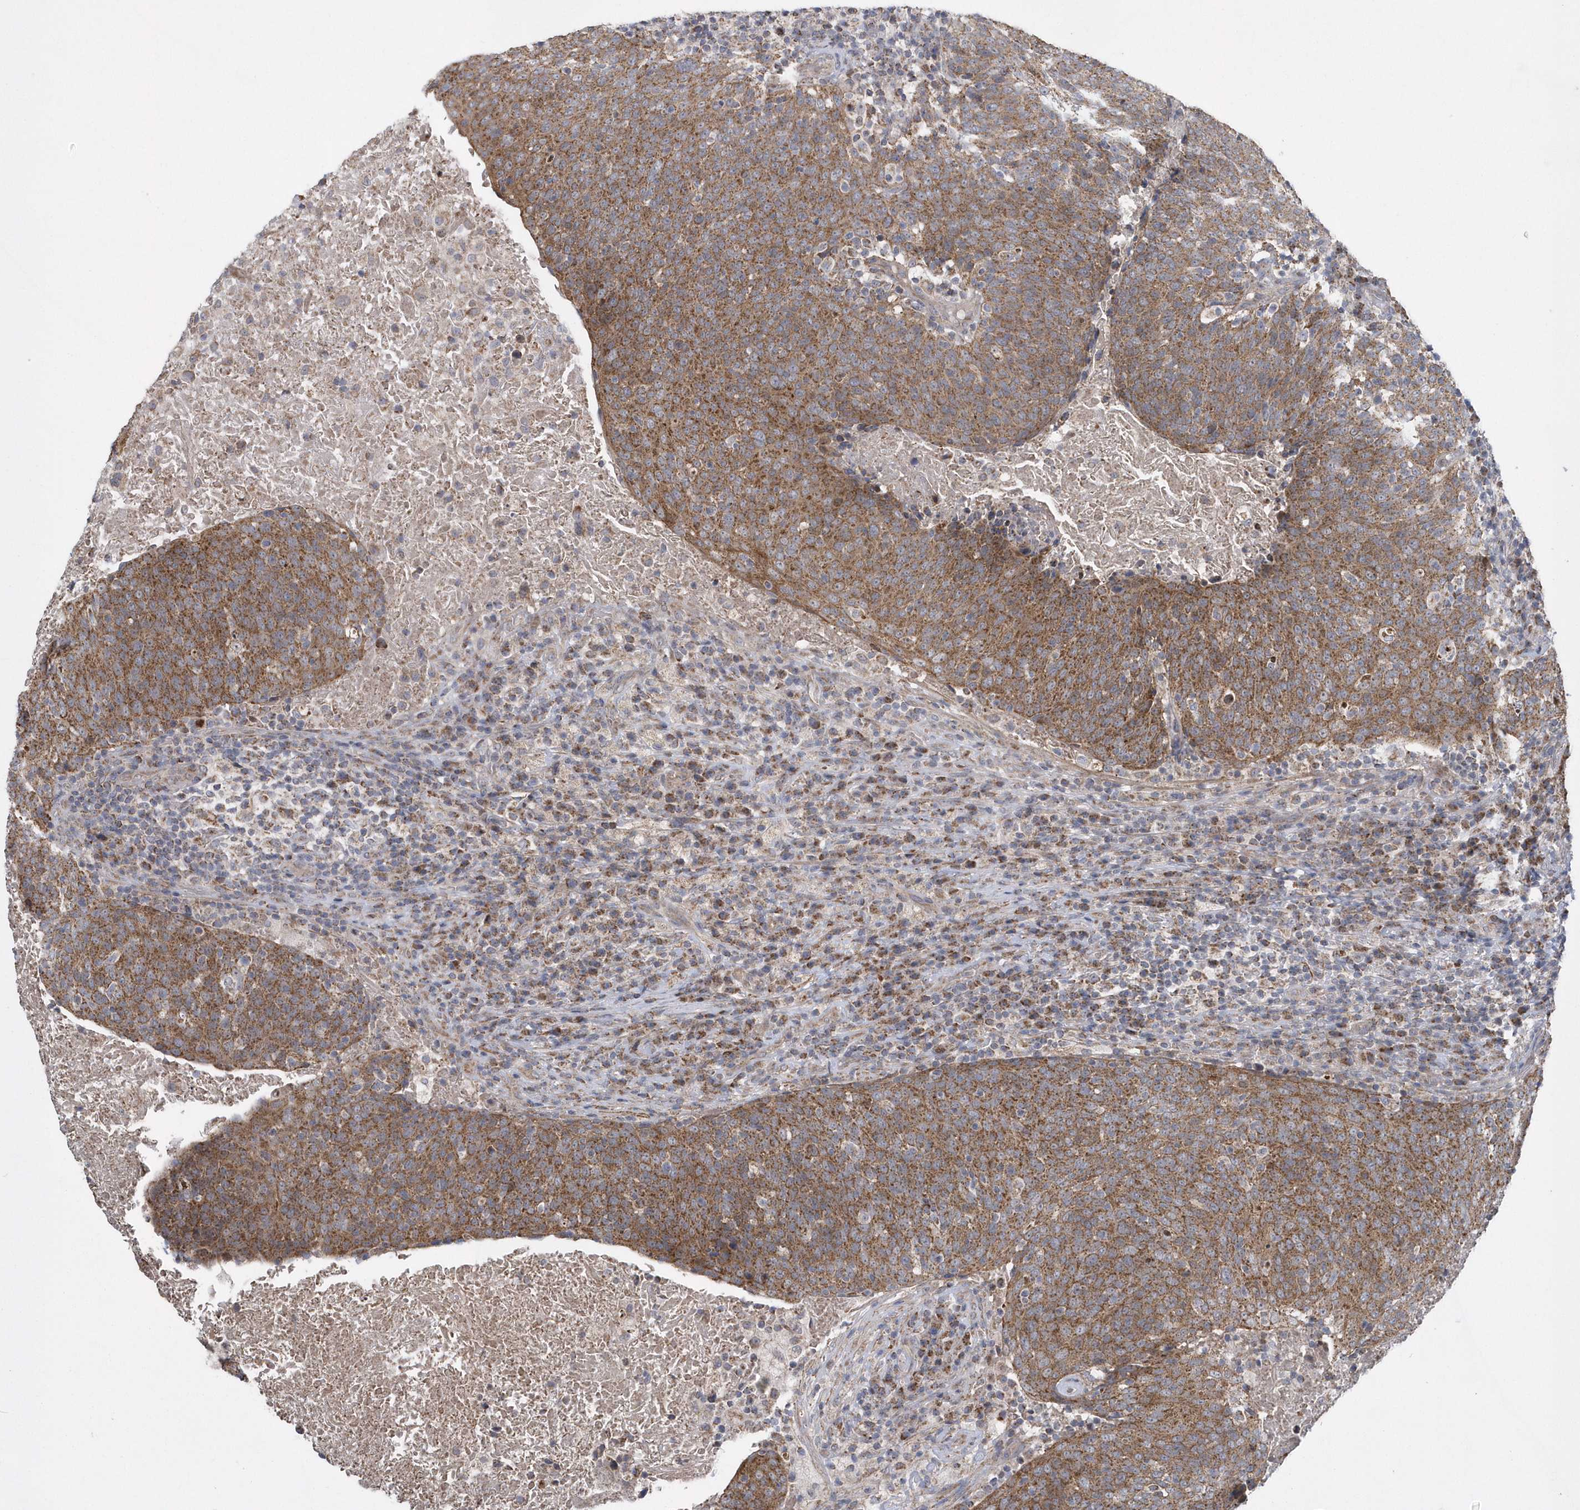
{"staining": {"intensity": "moderate", "quantity": ">75%", "location": "cytoplasmic/membranous"}, "tissue": "head and neck cancer", "cell_type": "Tumor cells", "image_type": "cancer", "snomed": [{"axis": "morphology", "description": "Squamous cell carcinoma, NOS"}, {"axis": "morphology", "description": "Squamous cell carcinoma, metastatic, NOS"}, {"axis": "topography", "description": "Lymph node"}, {"axis": "topography", "description": "Head-Neck"}], "caption": "Head and neck cancer (metastatic squamous cell carcinoma) stained for a protein (brown) exhibits moderate cytoplasmic/membranous positive staining in approximately >75% of tumor cells.", "gene": "SLX9", "patient": {"sex": "male", "age": 62}}